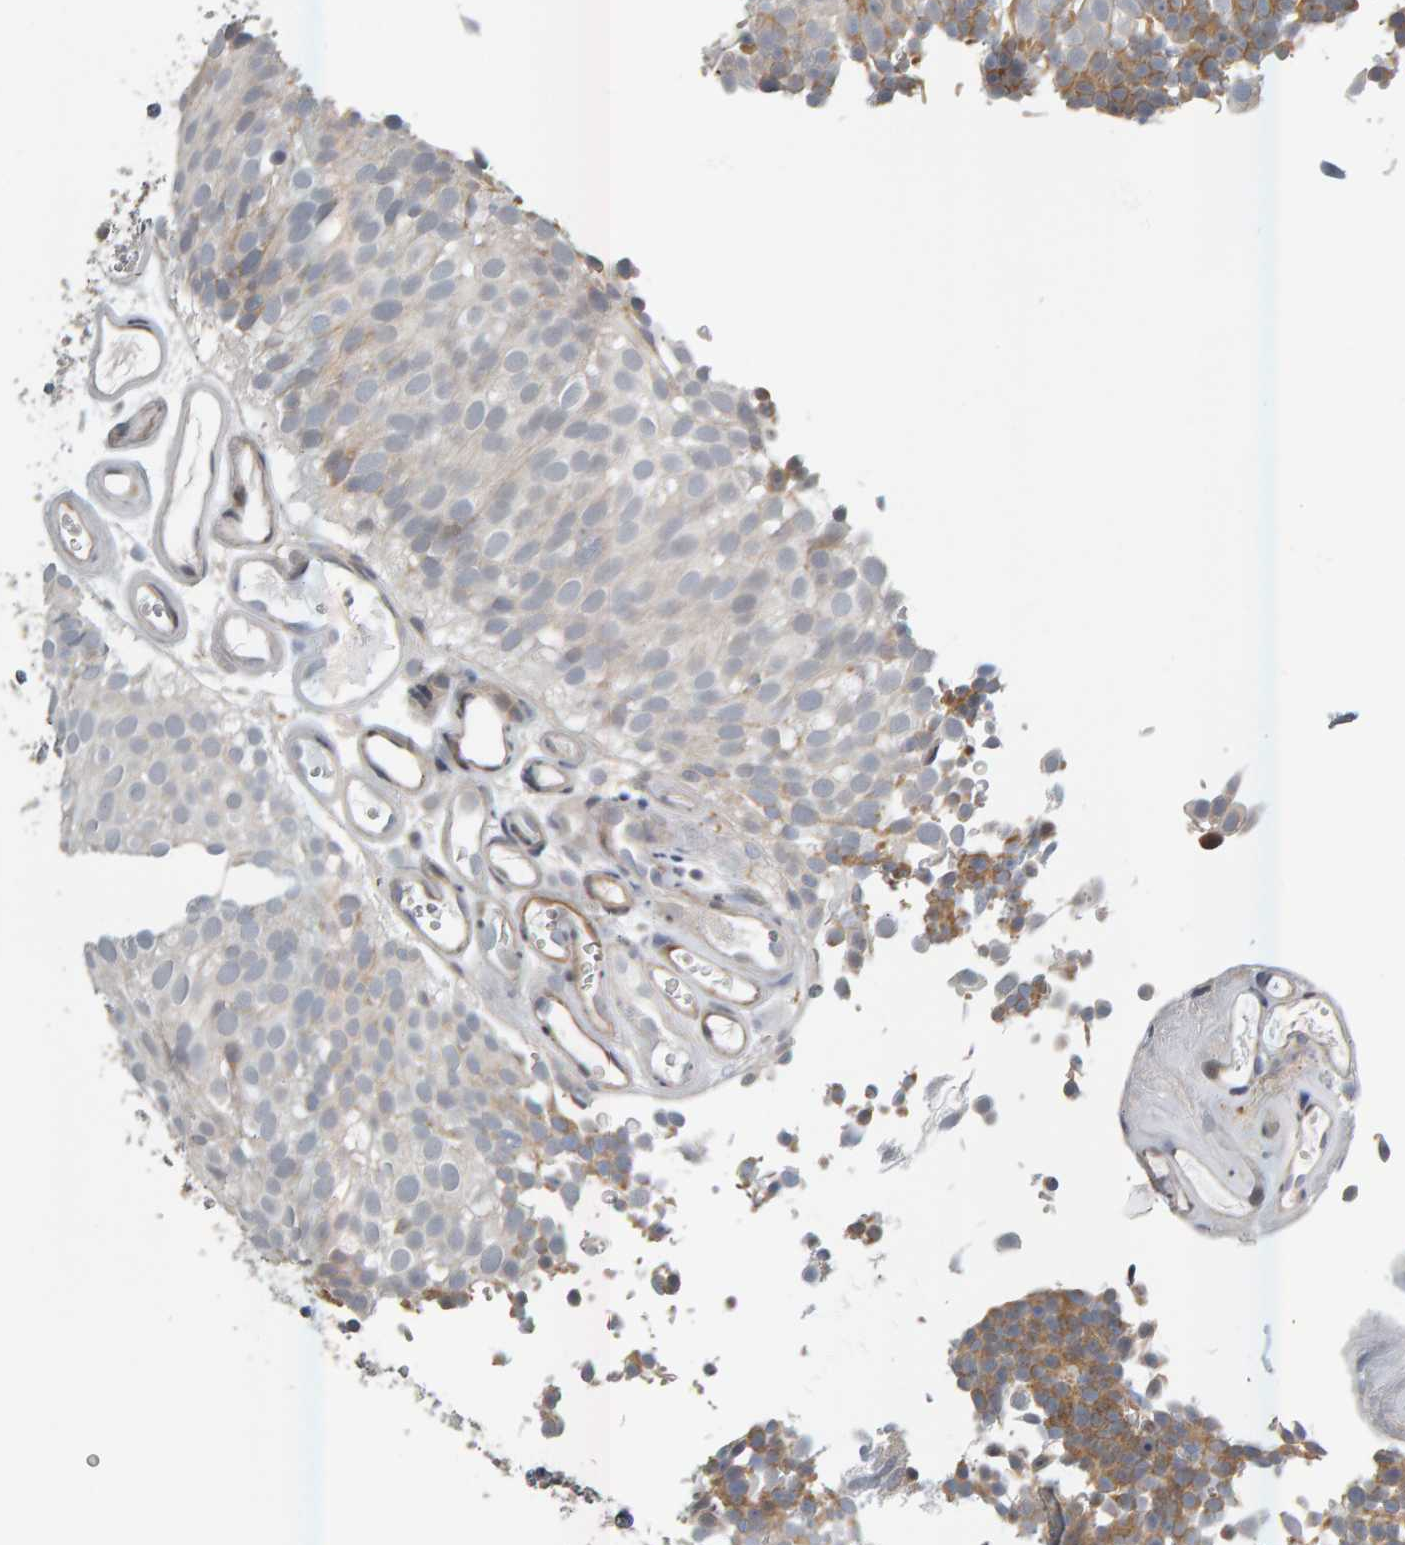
{"staining": {"intensity": "weak", "quantity": "<25%", "location": "cytoplasmic/membranous"}, "tissue": "urothelial cancer", "cell_type": "Tumor cells", "image_type": "cancer", "snomed": [{"axis": "morphology", "description": "Urothelial carcinoma, Low grade"}, {"axis": "topography", "description": "Urinary bladder"}], "caption": "The photomicrograph demonstrates no significant expression in tumor cells of urothelial cancer. The staining is performed using DAB brown chromogen with nuclei counter-stained in using hematoxylin.", "gene": "ZNF160", "patient": {"sex": "male", "age": 78}}